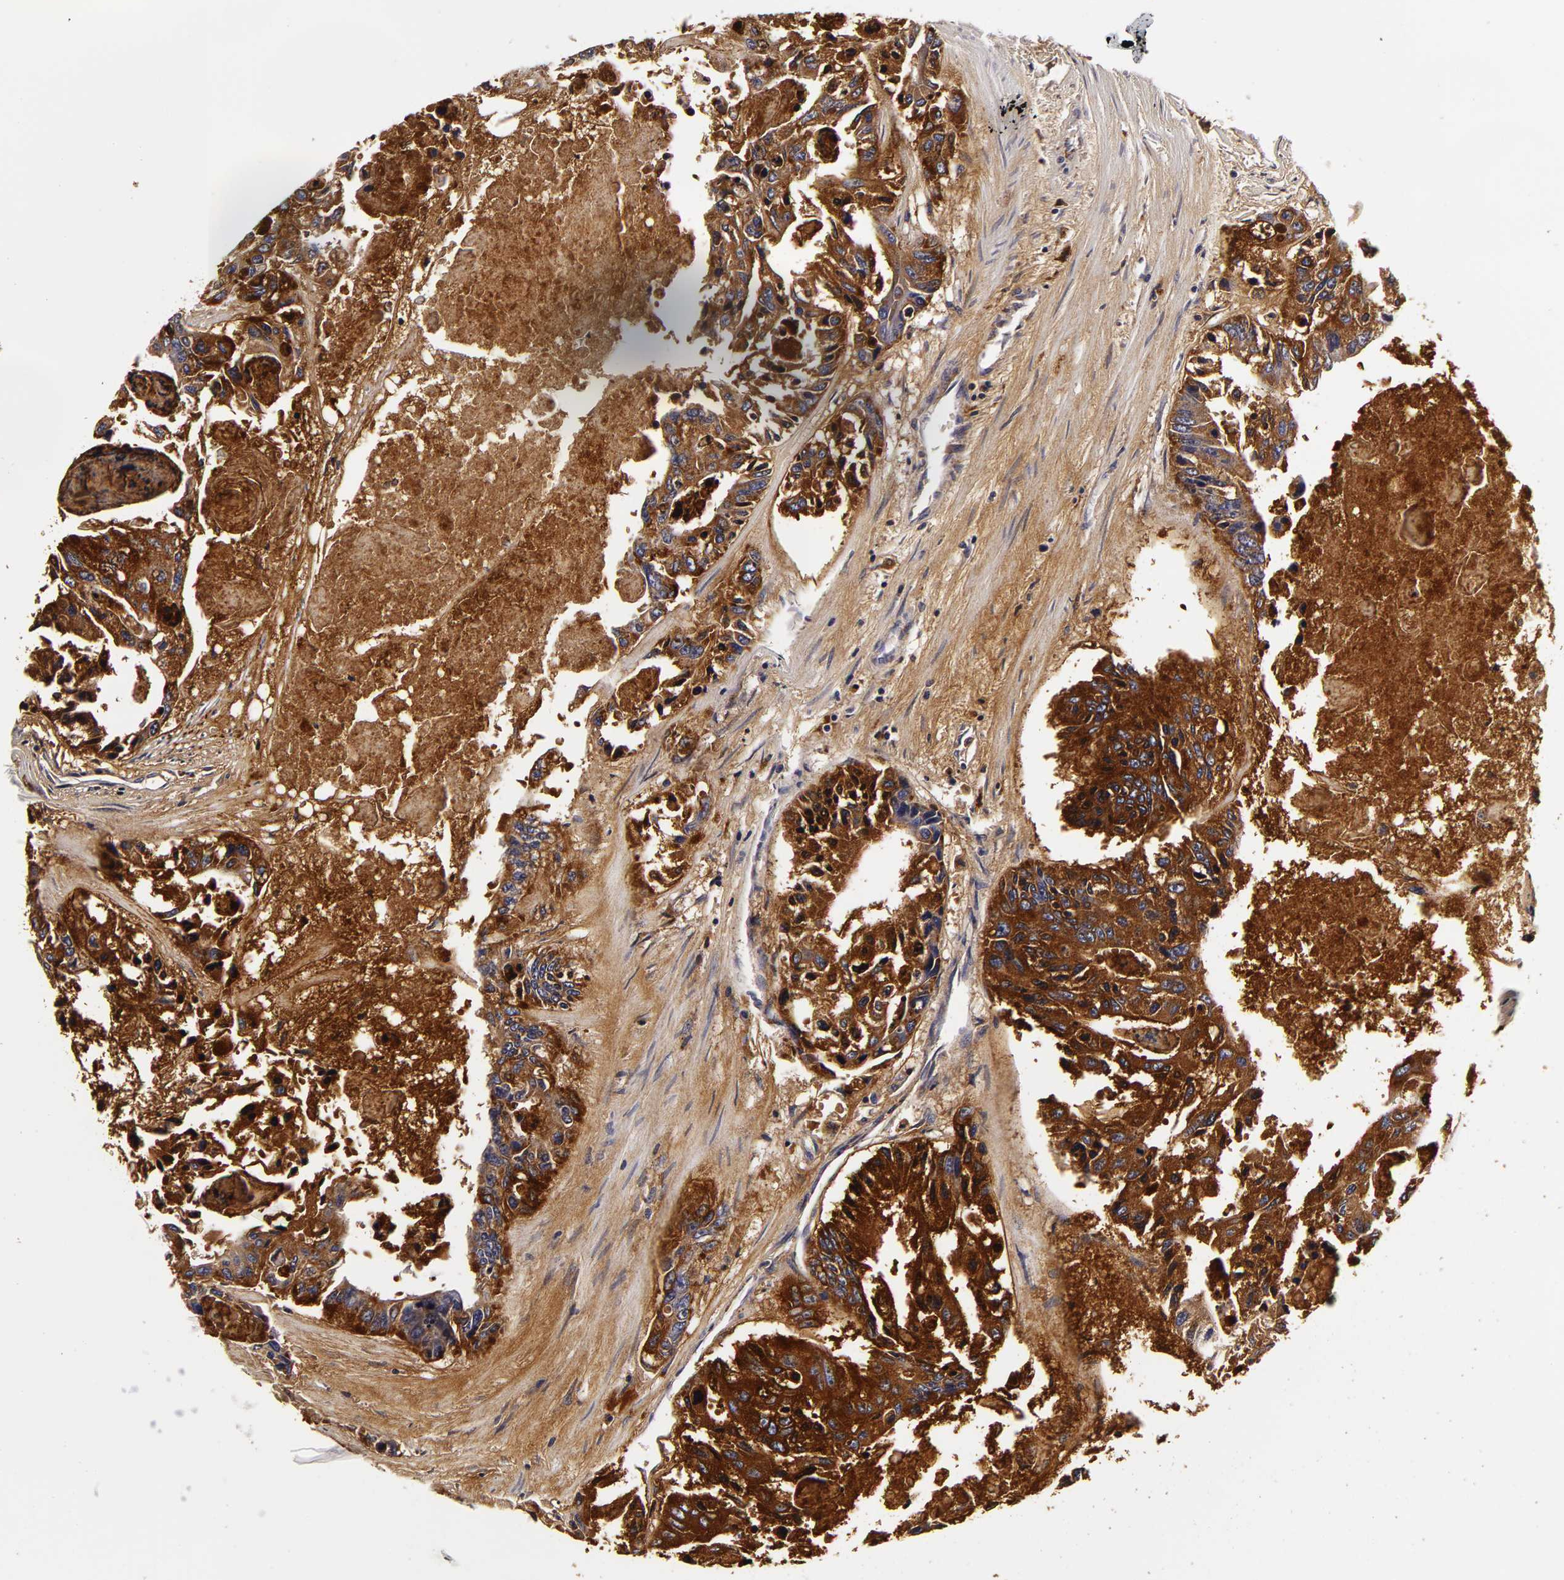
{"staining": {"intensity": "moderate", "quantity": ">75%", "location": "cytoplasmic/membranous"}, "tissue": "colorectal cancer", "cell_type": "Tumor cells", "image_type": "cancer", "snomed": [{"axis": "morphology", "description": "Adenocarcinoma, NOS"}, {"axis": "topography", "description": "Colon"}], "caption": "Human colorectal adenocarcinoma stained for a protein (brown) demonstrates moderate cytoplasmic/membranous positive positivity in approximately >75% of tumor cells.", "gene": "LGALS3BP", "patient": {"sex": "female", "age": 86}}